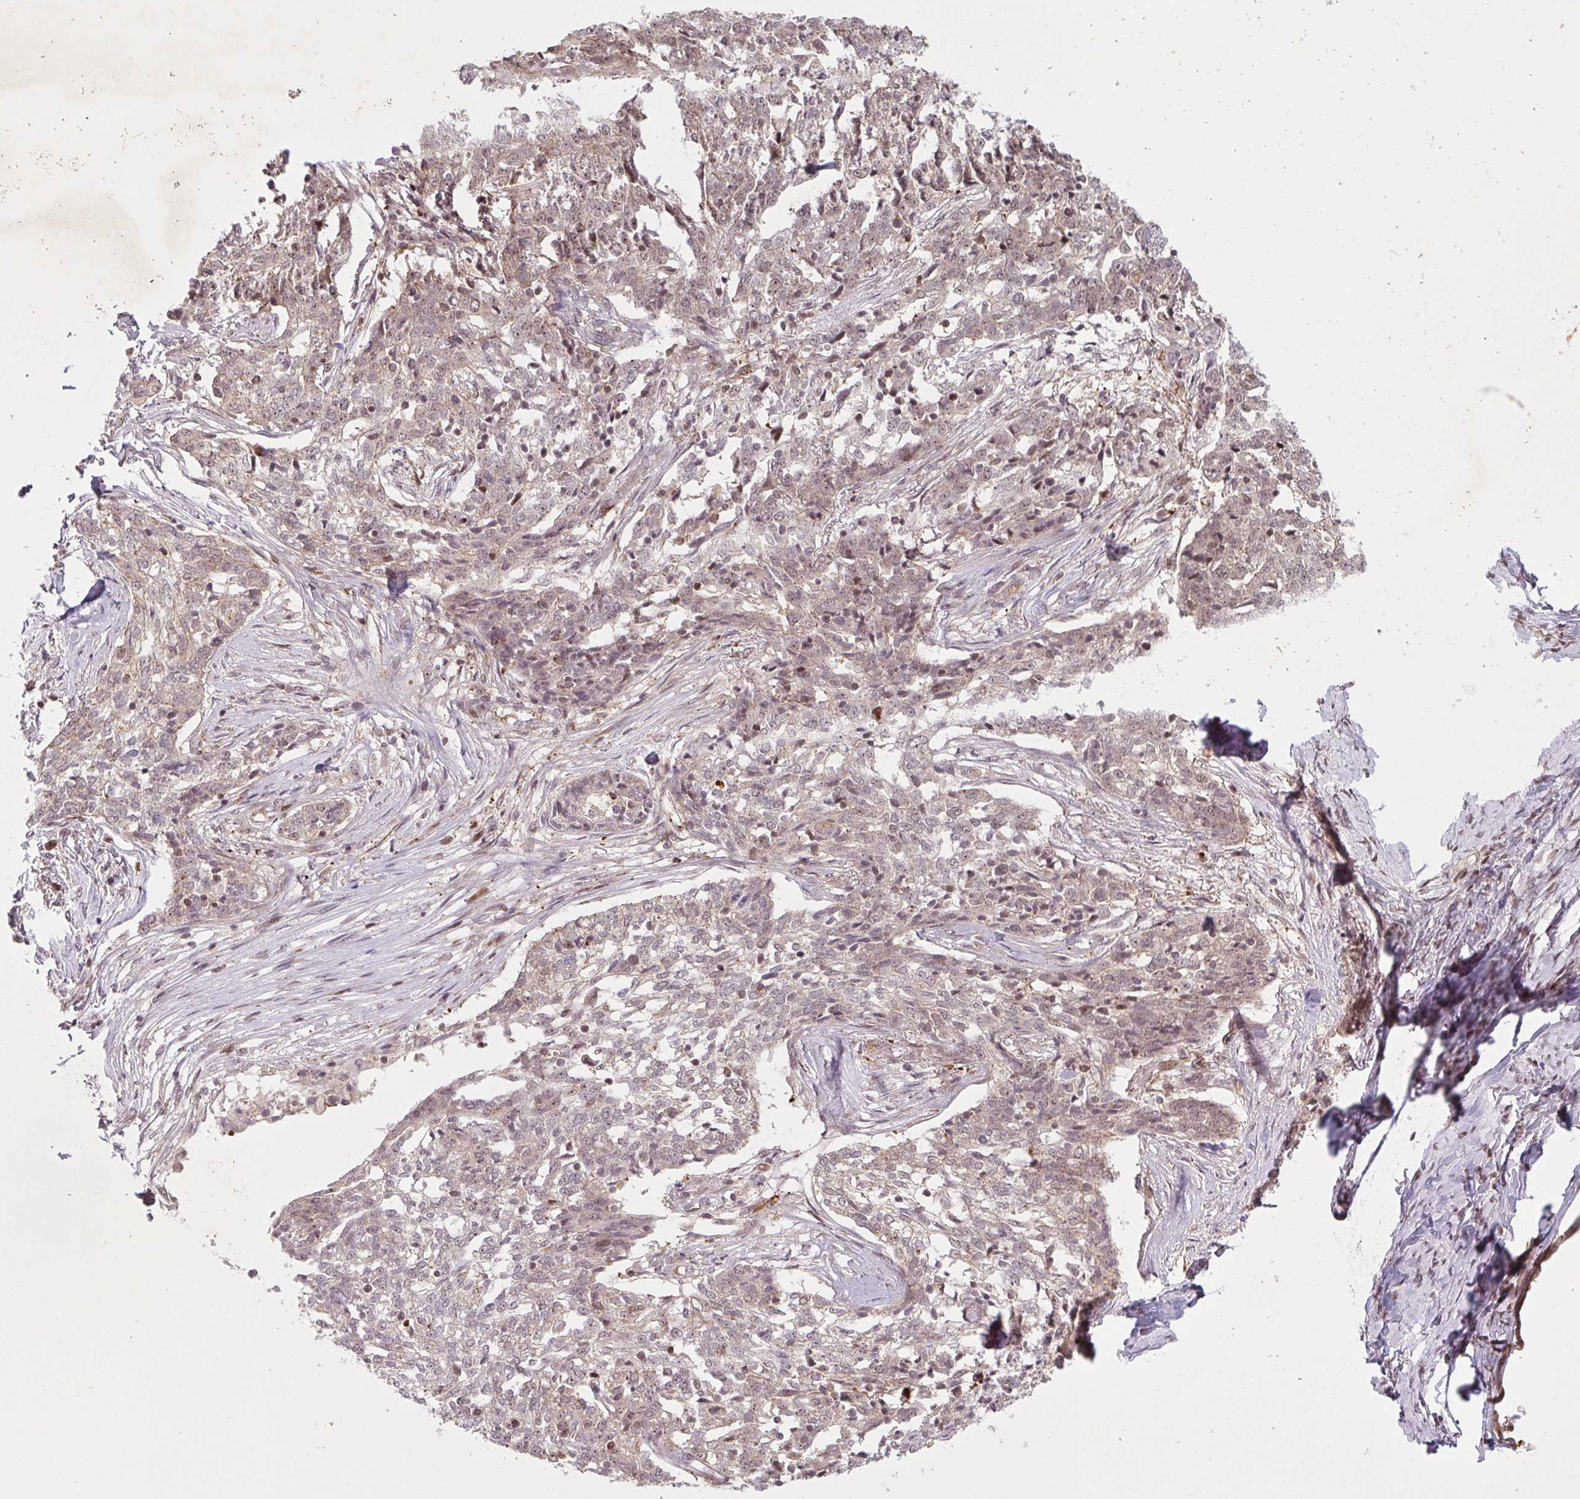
{"staining": {"intensity": "weak", "quantity": ">75%", "location": "cytoplasmic/membranous,nuclear"}, "tissue": "ovarian cancer", "cell_type": "Tumor cells", "image_type": "cancer", "snomed": [{"axis": "morphology", "description": "Cystadenocarcinoma, serous, NOS"}, {"axis": "topography", "description": "Ovary"}], "caption": "The photomicrograph displays staining of ovarian serous cystadenocarcinoma, revealing weak cytoplasmic/membranous and nuclear protein positivity (brown color) within tumor cells. (Stains: DAB (3,3'-diaminobenzidine) in brown, nuclei in blue, Microscopy: brightfield microscopy at high magnification).", "gene": "NLRP13", "patient": {"sex": "female", "age": 67}}